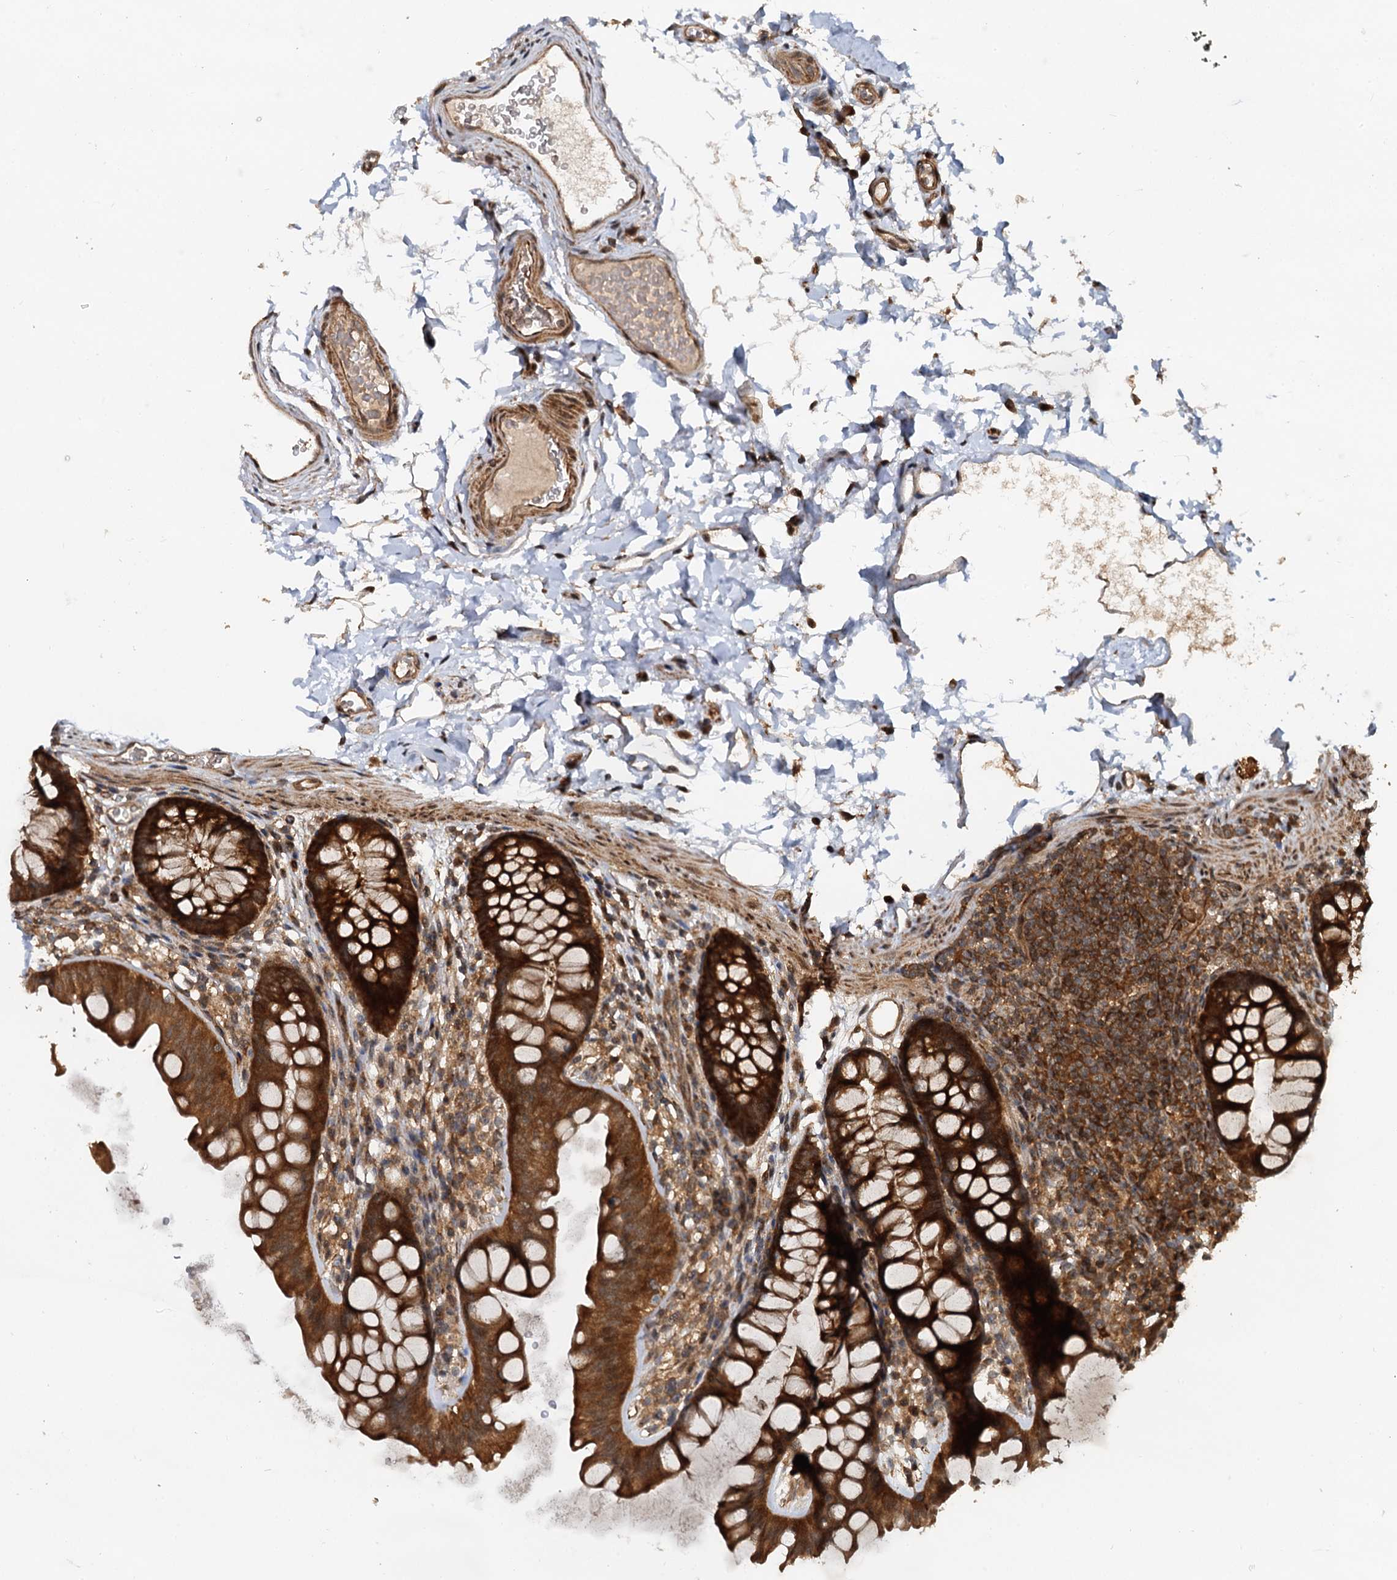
{"staining": {"intensity": "moderate", "quantity": "25%-75%", "location": "cytoplasmic/membranous"}, "tissue": "colon", "cell_type": "Endothelial cells", "image_type": "normal", "snomed": [{"axis": "morphology", "description": "Normal tissue, NOS"}, {"axis": "topography", "description": "Colon"}], "caption": "Colon stained with immunohistochemistry (IHC) reveals moderate cytoplasmic/membranous staining in approximately 25%-75% of endothelial cells.", "gene": "STUB1", "patient": {"sex": "female", "age": 62}}